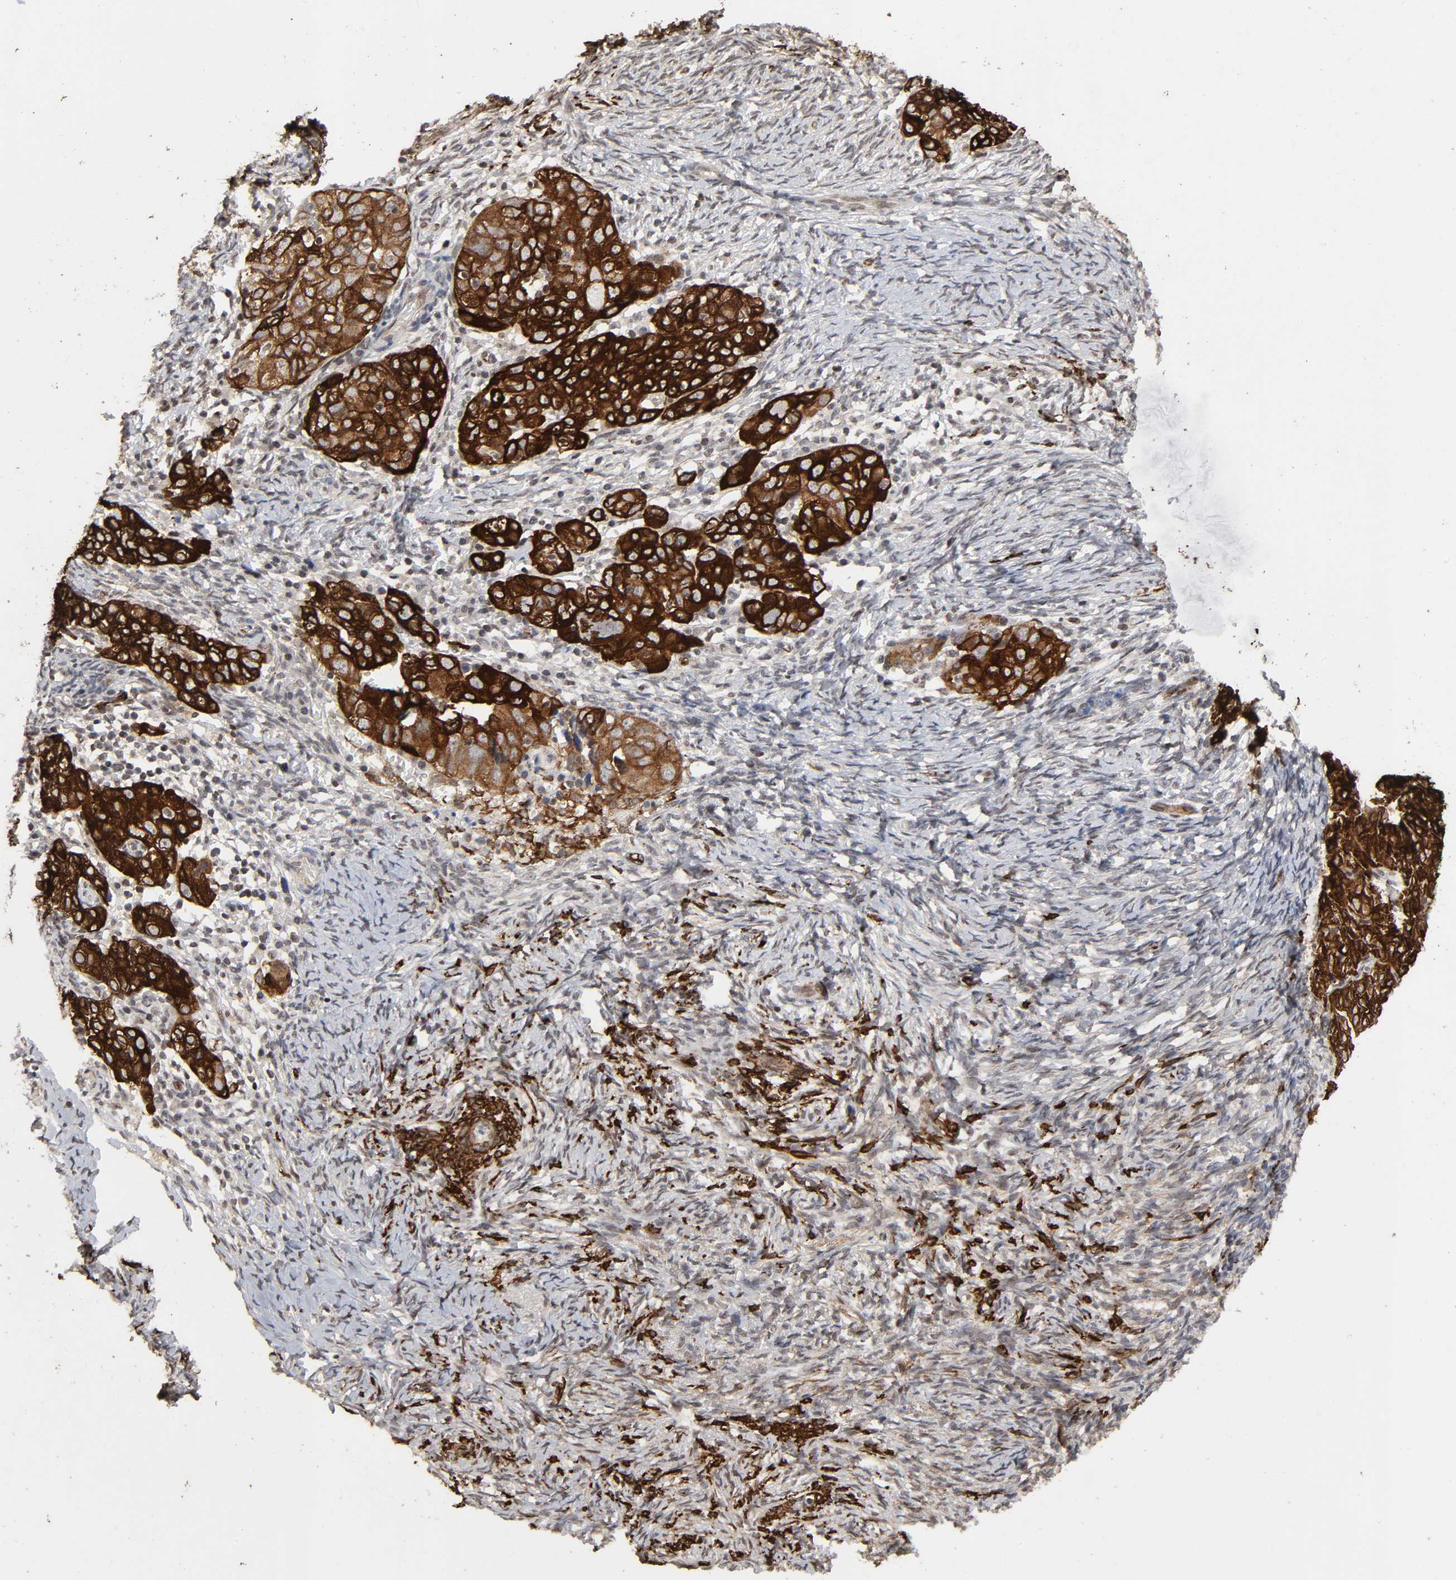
{"staining": {"intensity": "strong", "quantity": ">75%", "location": "cytoplasmic/membranous"}, "tissue": "ovarian cancer", "cell_type": "Tumor cells", "image_type": "cancer", "snomed": [{"axis": "morphology", "description": "Normal tissue, NOS"}, {"axis": "morphology", "description": "Cystadenocarcinoma, serous, NOS"}, {"axis": "topography", "description": "Ovary"}], "caption": "Protein staining of ovarian cancer tissue shows strong cytoplasmic/membranous positivity in approximately >75% of tumor cells. The staining was performed using DAB to visualize the protein expression in brown, while the nuclei were stained in blue with hematoxylin (Magnification: 20x).", "gene": "AHNAK2", "patient": {"sex": "female", "age": 62}}